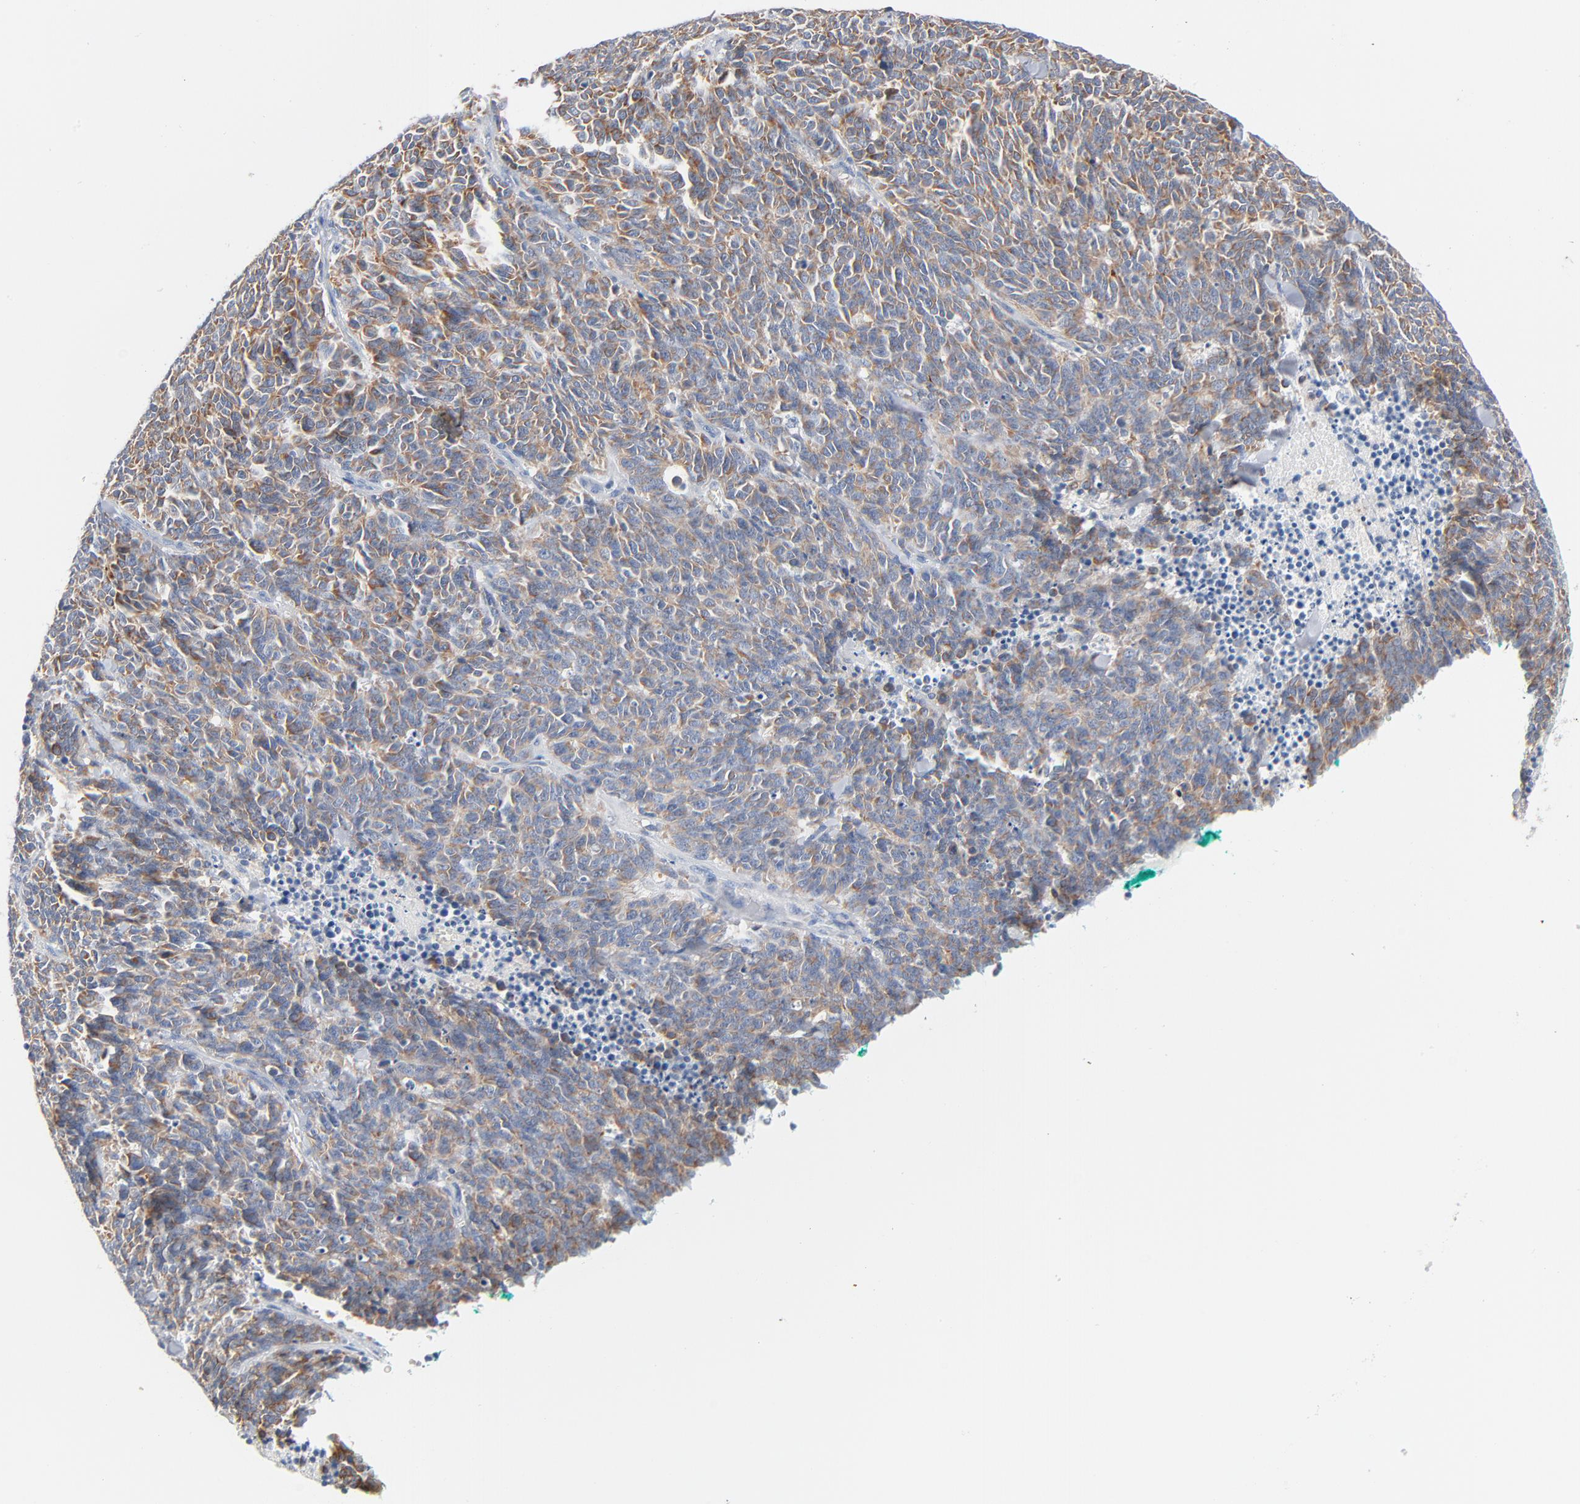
{"staining": {"intensity": "weak", "quantity": ">75%", "location": "cytoplasmic/membranous"}, "tissue": "lung cancer", "cell_type": "Tumor cells", "image_type": "cancer", "snomed": [{"axis": "morphology", "description": "Neoplasm, malignant, NOS"}, {"axis": "topography", "description": "Lung"}], "caption": "DAB immunohistochemical staining of malignant neoplasm (lung) reveals weak cytoplasmic/membranous protein positivity in about >75% of tumor cells. (DAB IHC with brightfield microscopy, high magnification).", "gene": "IFT43", "patient": {"sex": "female", "age": 58}}